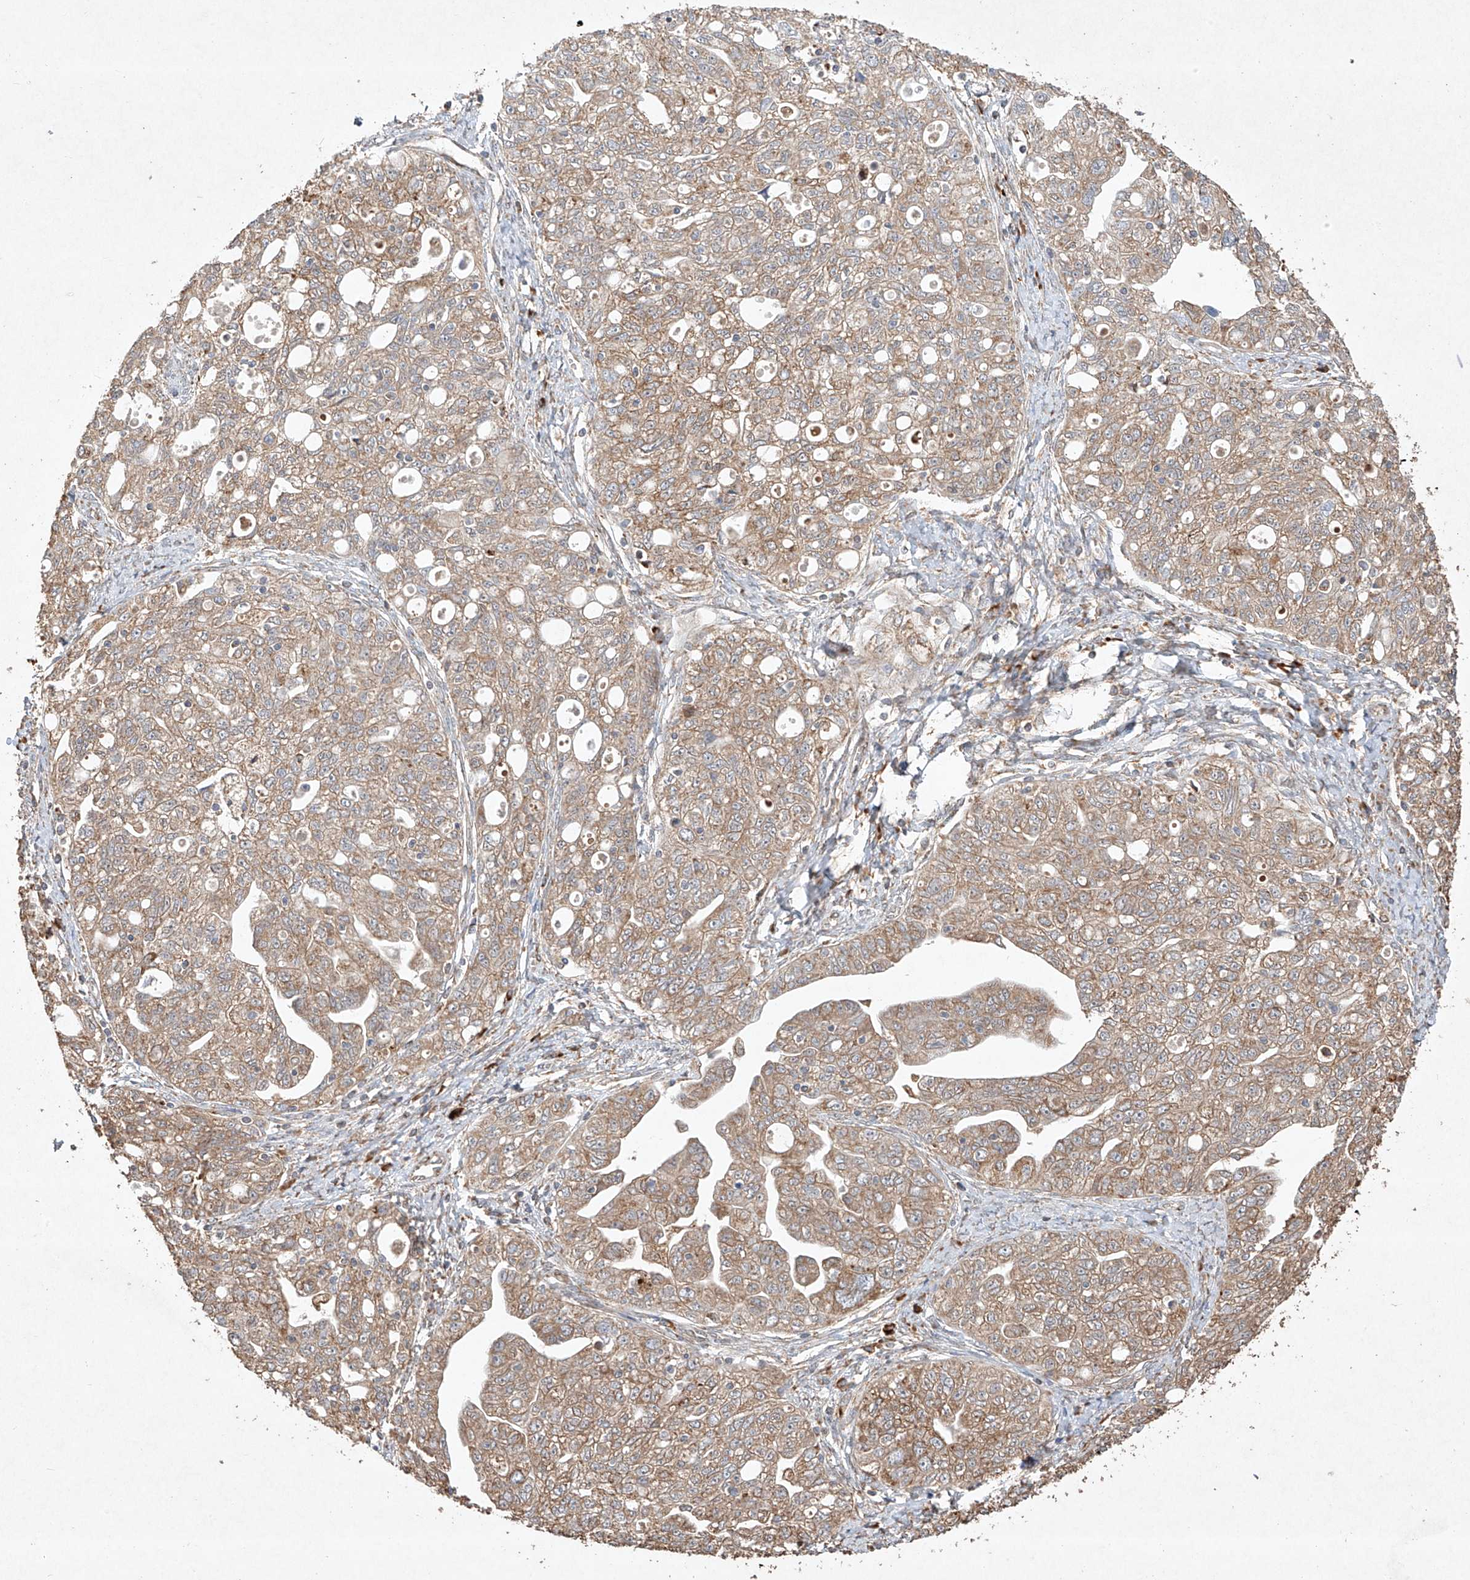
{"staining": {"intensity": "moderate", "quantity": ">75%", "location": "cytoplasmic/membranous"}, "tissue": "ovarian cancer", "cell_type": "Tumor cells", "image_type": "cancer", "snomed": [{"axis": "morphology", "description": "Carcinoma, NOS"}, {"axis": "morphology", "description": "Cystadenocarcinoma, serous, NOS"}, {"axis": "topography", "description": "Ovary"}], "caption": "Immunohistochemistry (DAB (3,3'-diaminobenzidine)) staining of ovarian cancer exhibits moderate cytoplasmic/membranous protein expression in about >75% of tumor cells.", "gene": "SEMA3B", "patient": {"sex": "female", "age": 69}}